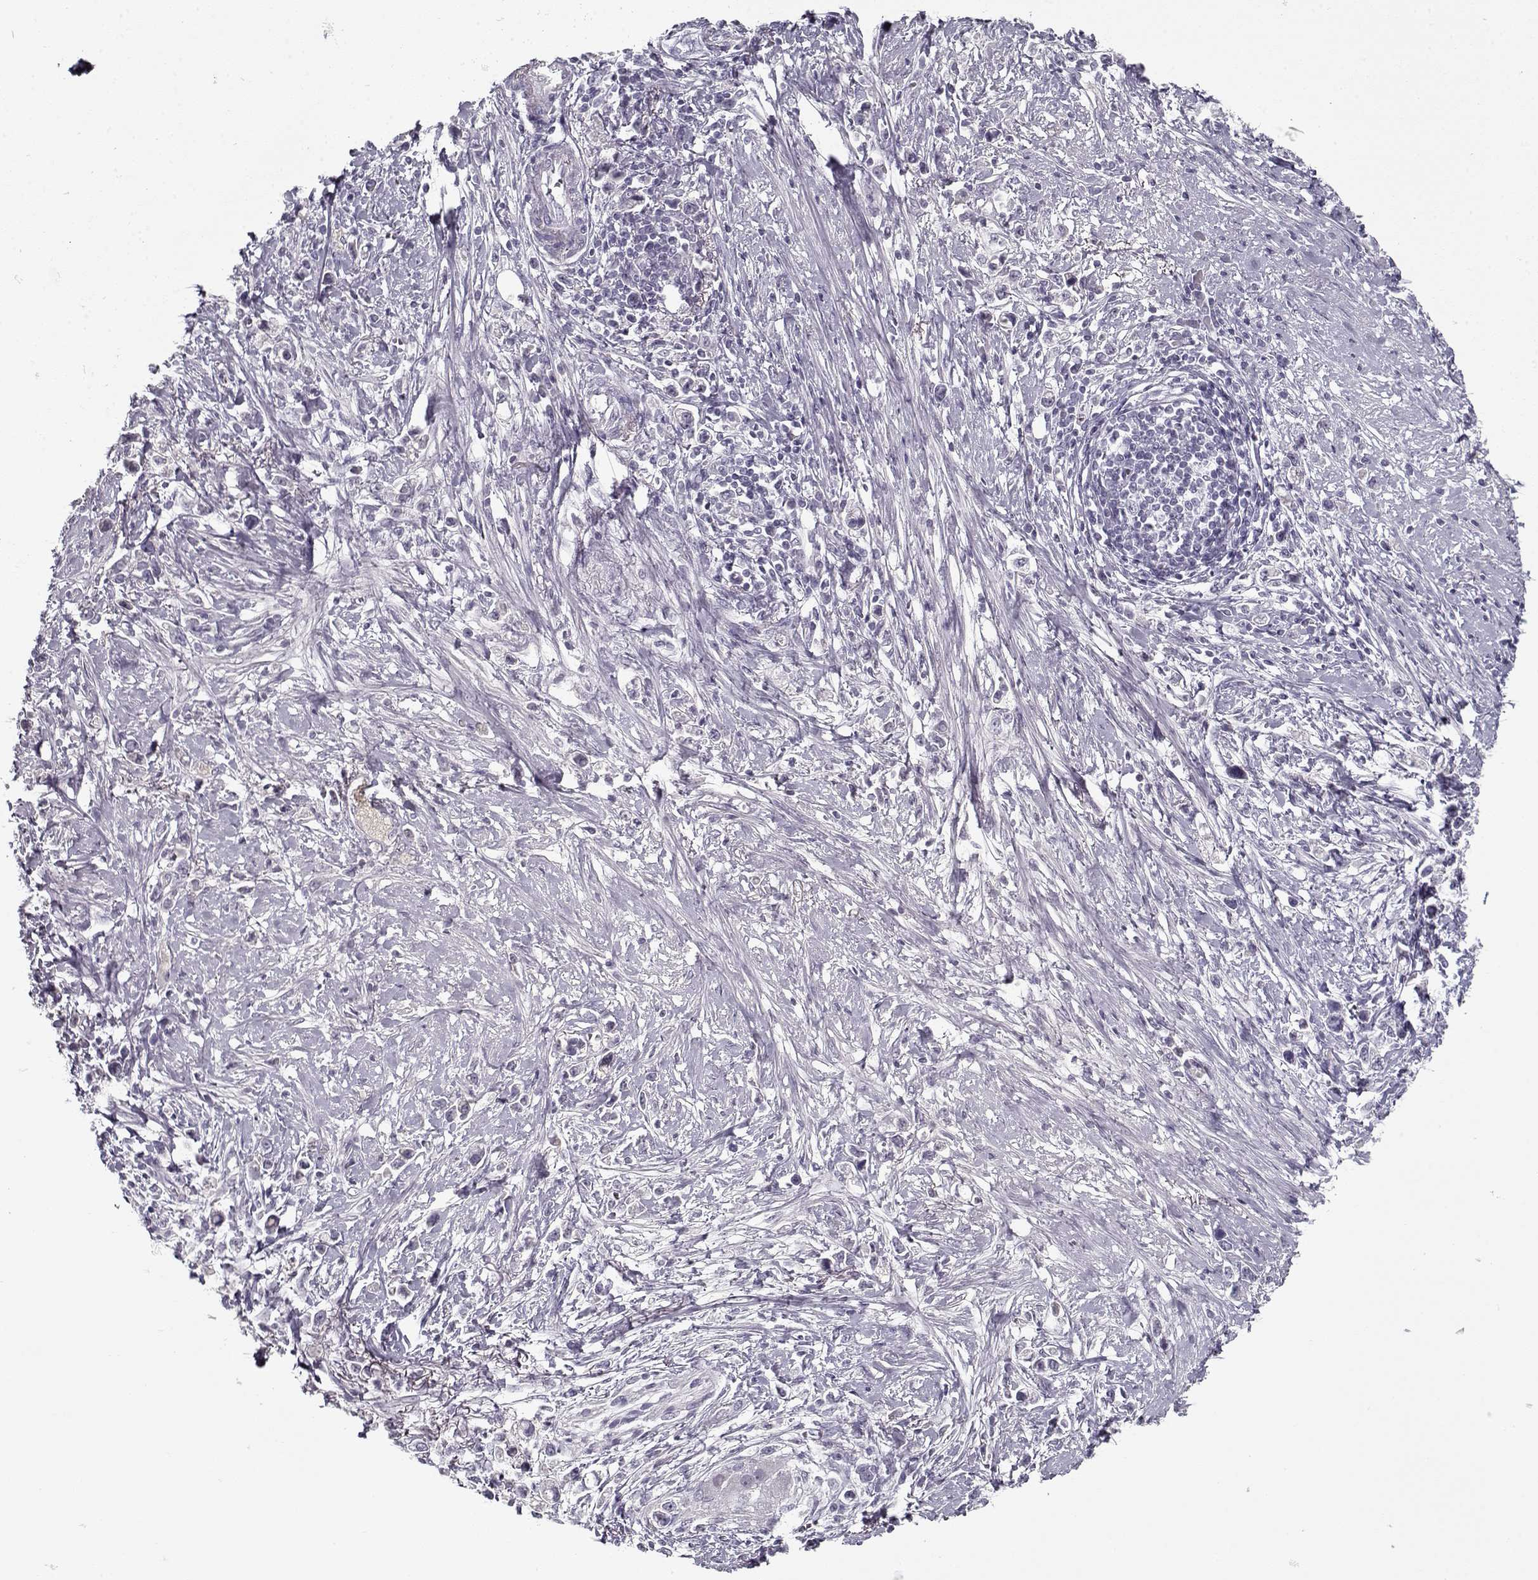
{"staining": {"intensity": "negative", "quantity": "none", "location": "none"}, "tissue": "stomach cancer", "cell_type": "Tumor cells", "image_type": "cancer", "snomed": [{"axis": "morphology", "description": "Adenocarcinoma, NOS"}, {"axis": "topography", "description": "Stomach"}], "caption": "An immunohistochemistry micrograph of stomach adenocarcinoma is shown. There is no staining in tumor cells of stomach adenocarcinoma. (Stains: DAB immunohistochemistry with hematoxylin counter stain, Microscopy: brightfield microscopy at high magnification).", "gene": "SPACA9", "patient": {"sex": "male", "age": 63}}